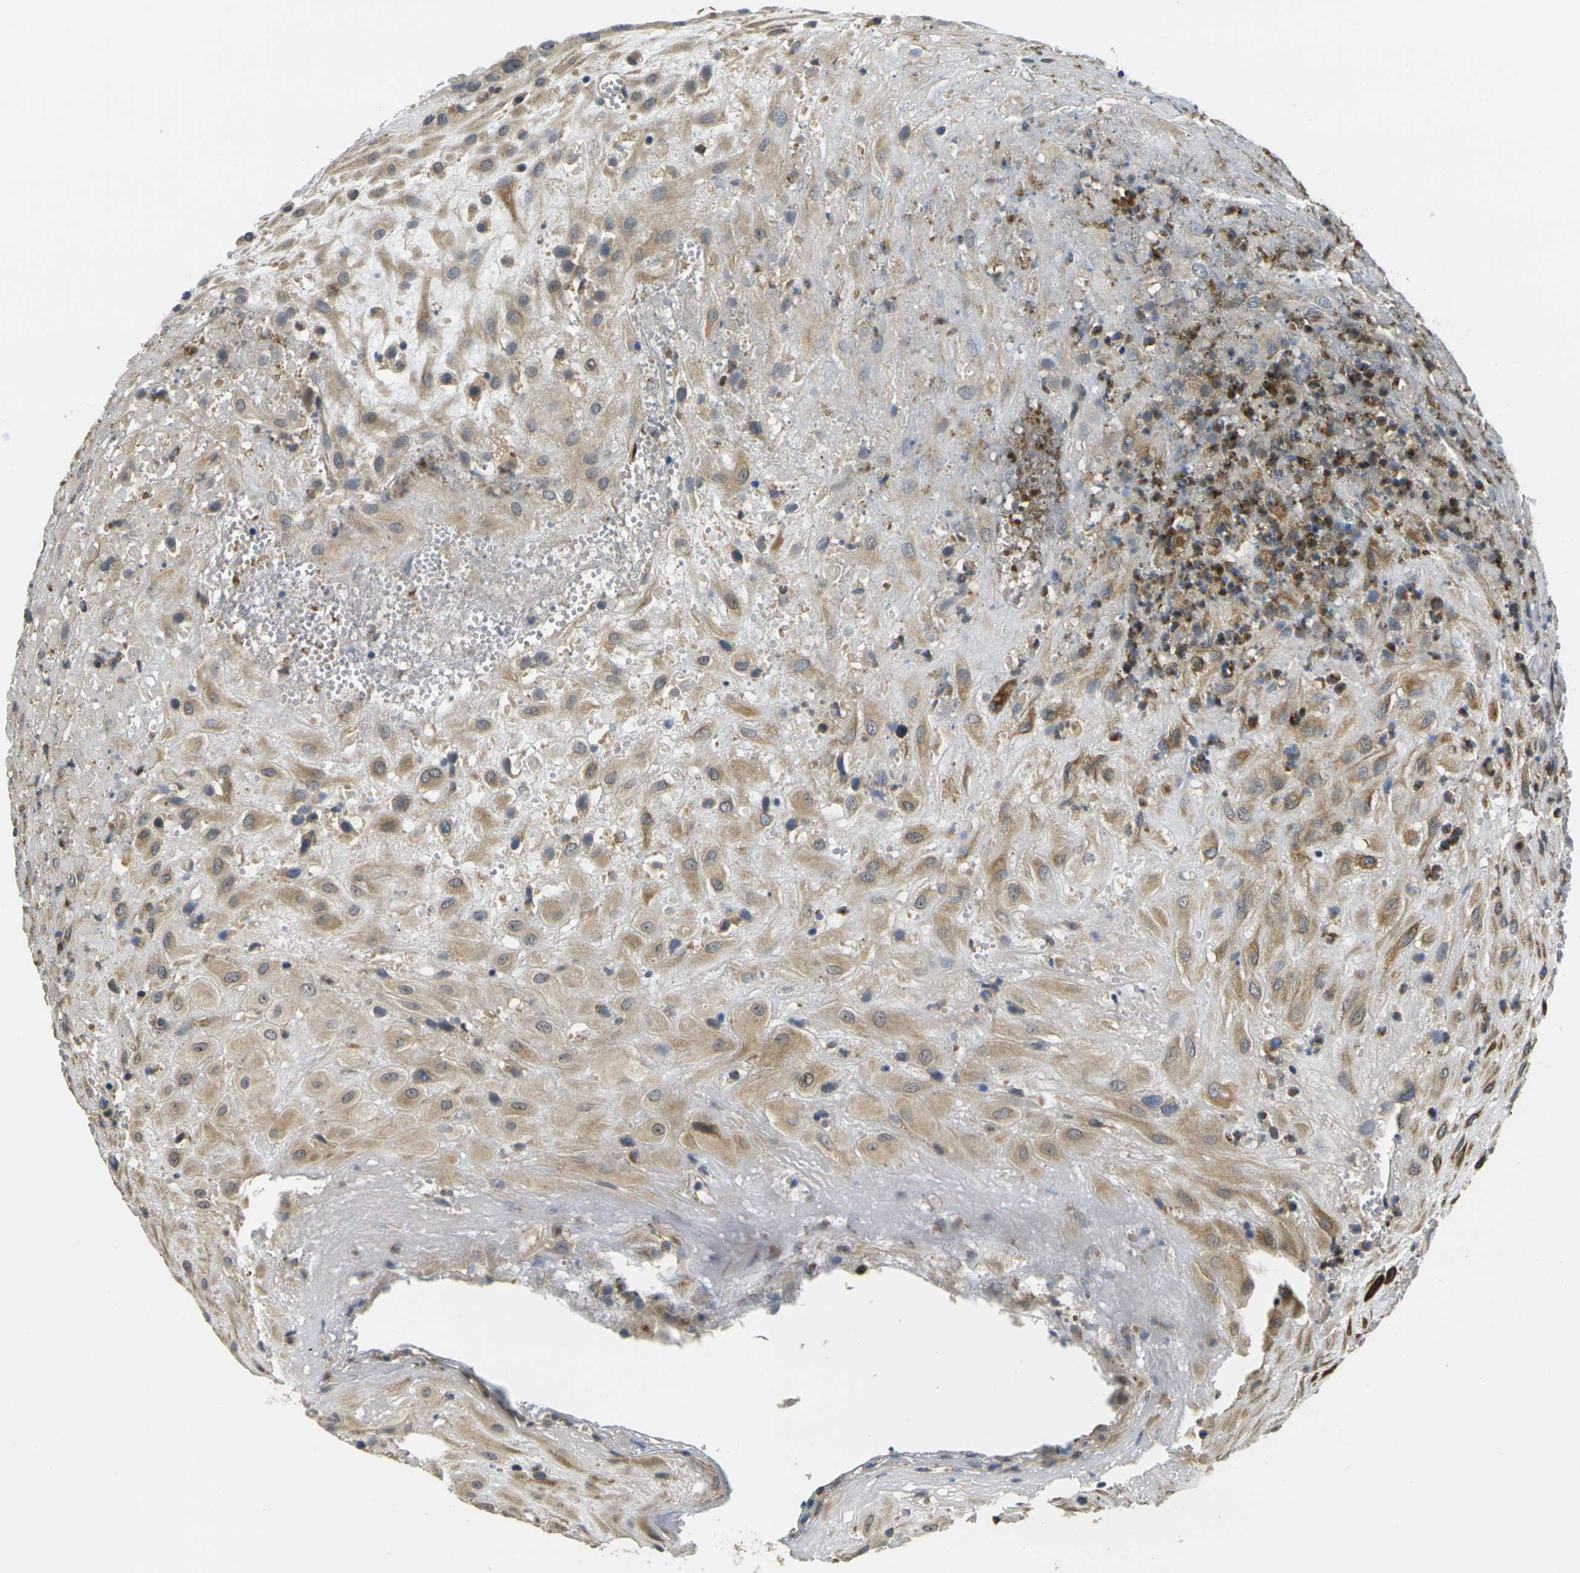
{"staining": {"intensity": "moderate", "quantity": ">75%", "location": "cytoplasmic/membranous"}, "tissue": "placenta", "cell_type": "Decidual cells", "image_type": "normal", "snomed": [{"axis": "morphology", "description": "Normal tissue, NOS"}, {"axis": "topography", "description": "Placenta"}], "caption": "This micrograph reveals IHC staining of unremarkable human placenta, with medium moderate cytoplasmic/membranous expression in approximately >75% of decidual cells.", "gene": "MINAR2", "patient": {"sex": "female", "age": 18}}